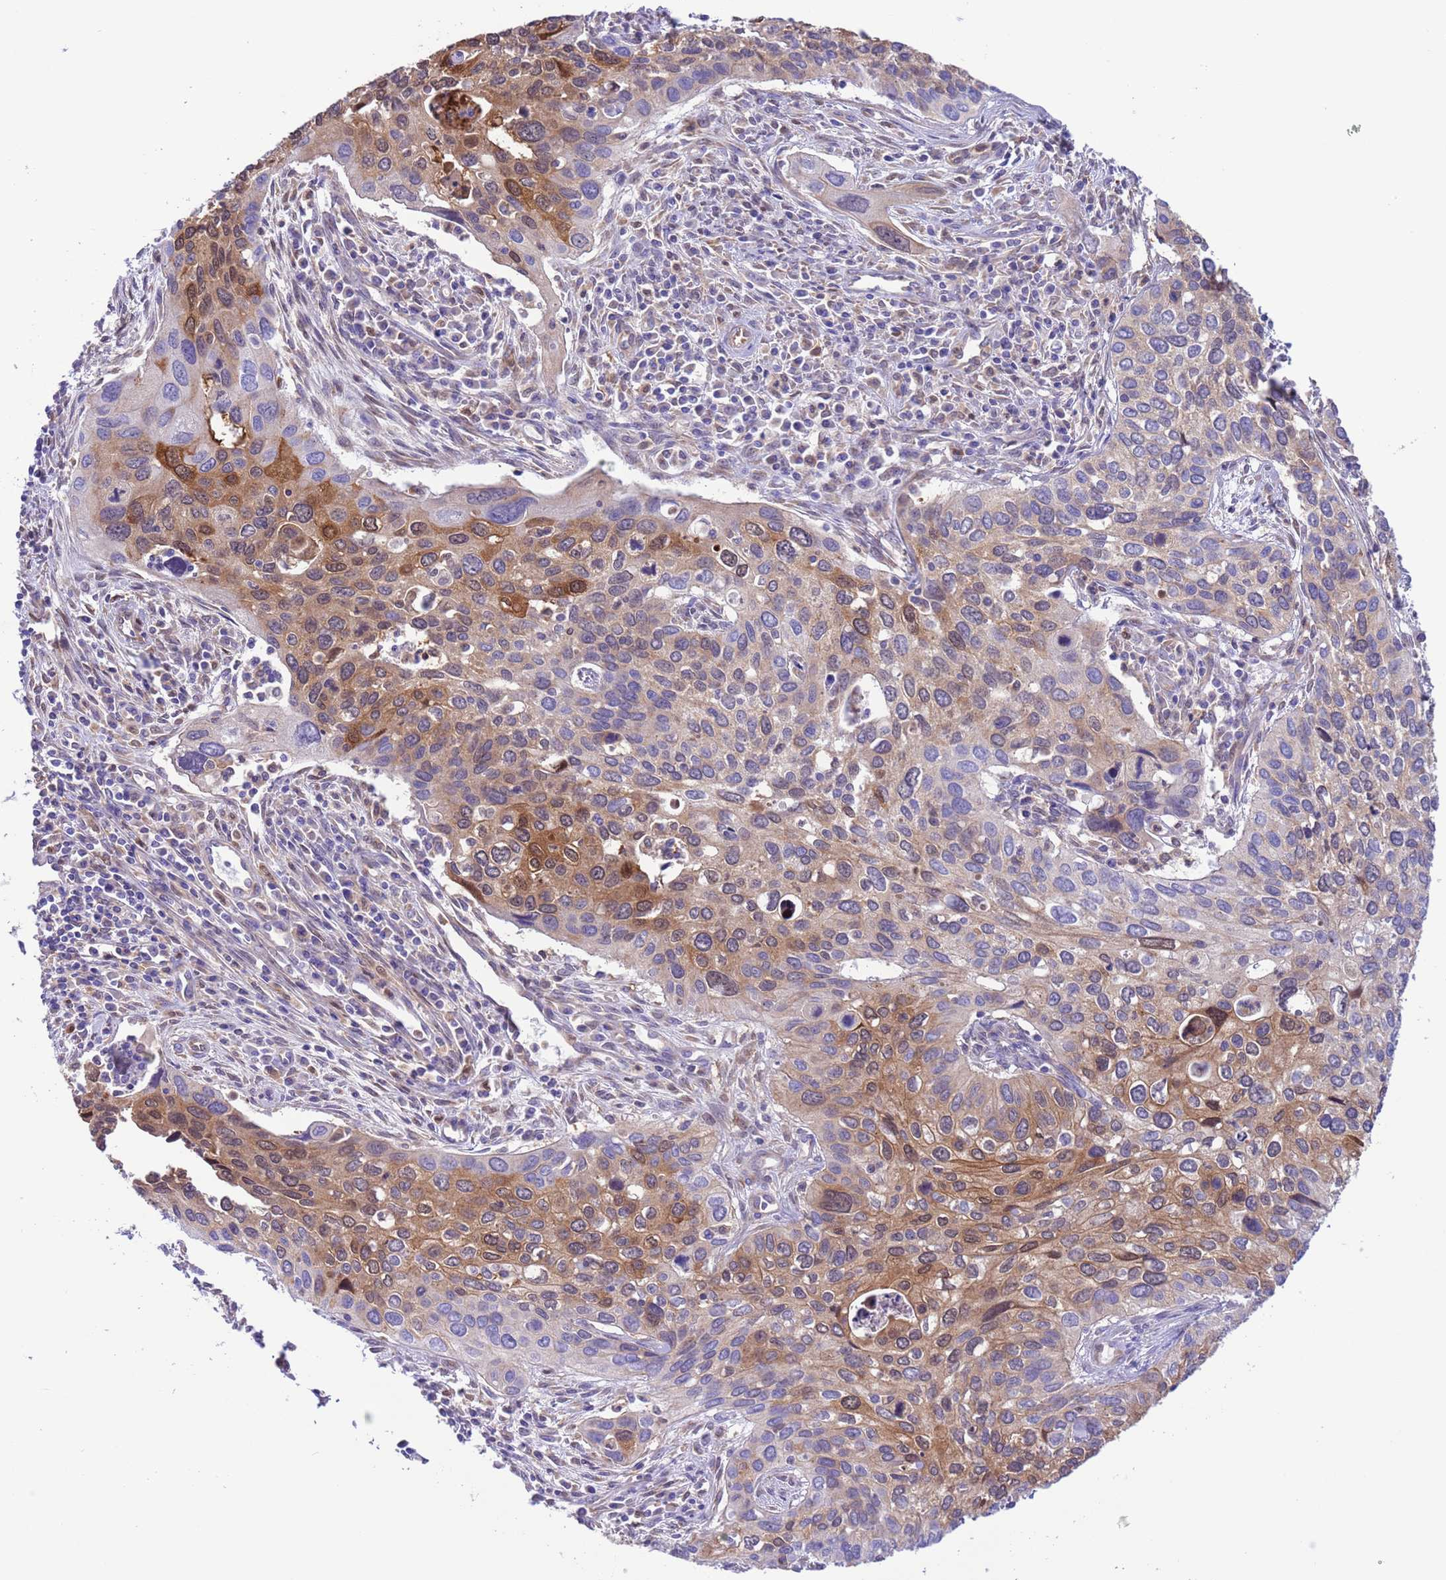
{"staining": {"intensity": "moderate", "quantity": "25%-75%", "location": "cytoplasmic/membranous"}, "tissue": "cervical cancer", "cell_type": "Tumor cells", "image_type": "cancer", "snomed": [{"axis": "morphology", "description": "Squamous cell carcinoma, NOS"}, {"axis": "topography", "description": "Cervix"}], "caption": "Tumor cells display medium levels of moderate cytoplasmic/membranous staining in about 25%-75% of cells in human cervical squamous cell carcinoma. Using DAB (3,3'-diaminobenzidine) (brown) and hematoxylin (blue) stains, captured at high magnification using brightfield microscopy.", "gene": "C6orf47", "patient": {"sex": "female", "age": 55}}